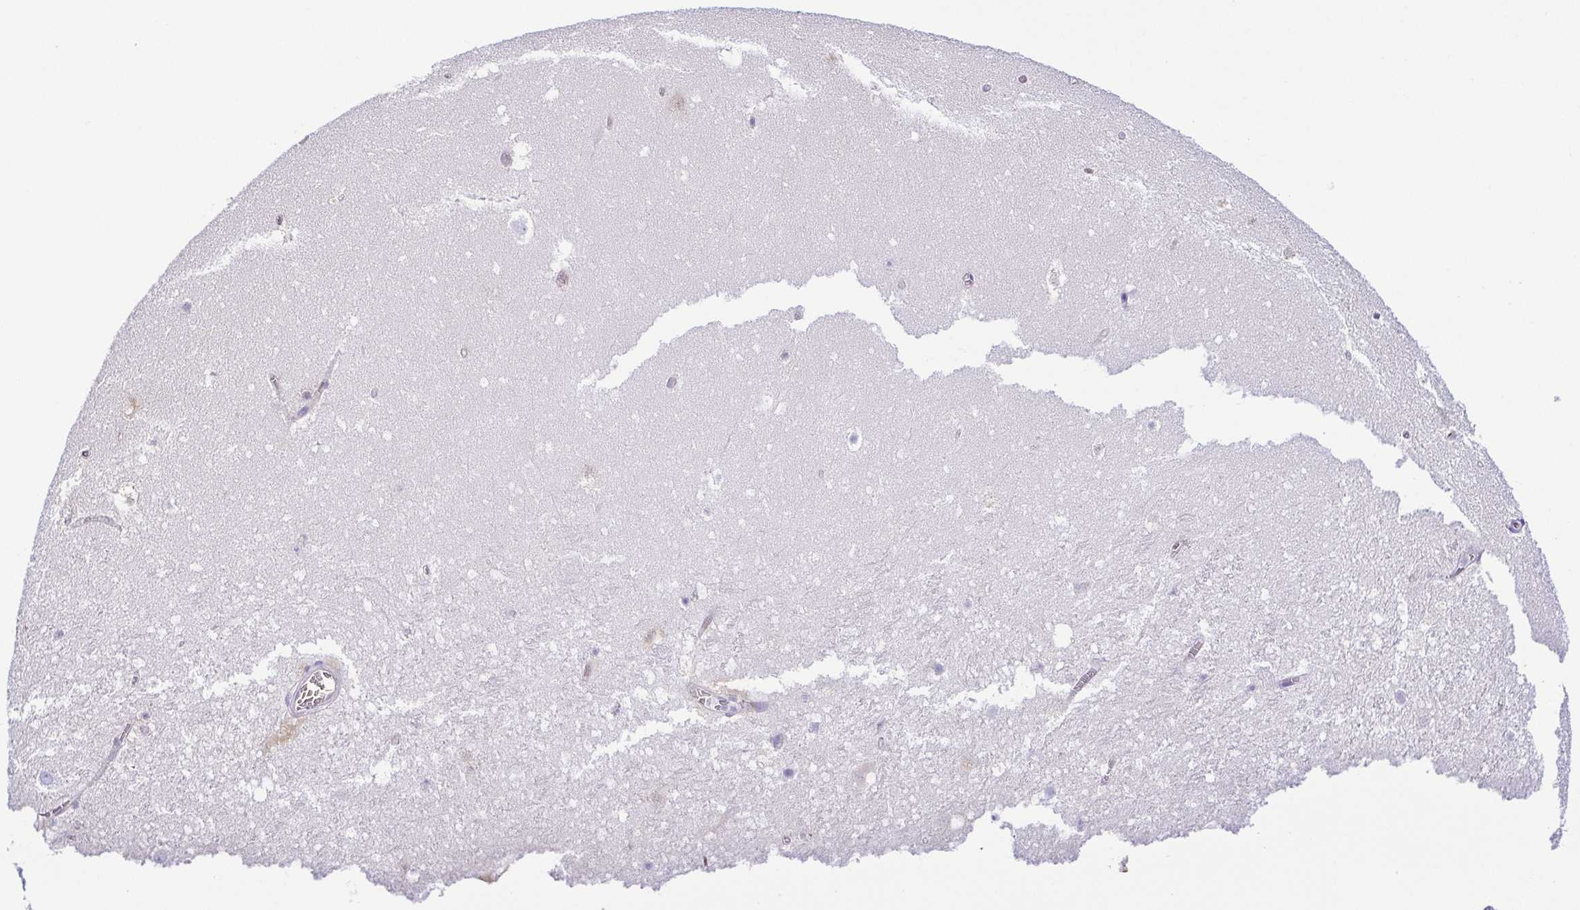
{"staining": {"intensity": "negative", "quantity": "none", "location": "none"}, "tissue": "hippocampus", "cell_type": "Glial cells", "image_type": "normal", "snomed": [{"axis": "morphology", "description": "Normal tissue, NOS"}, {"axis": "topography", "description": "Hippocampus"}], "caption": "High magnification brightfield microscopy of normal hippocampus stained with DAB (3,3'-diaminobenzidine) (brown) and counterstained with hematoxylin (blue): glial cells show no significant expression. (DAB immunohistochemistry (IHC) with hematoxylin counter stain).", "gene": "EPB42", "patient": {"sex": "female", "age": 42}}